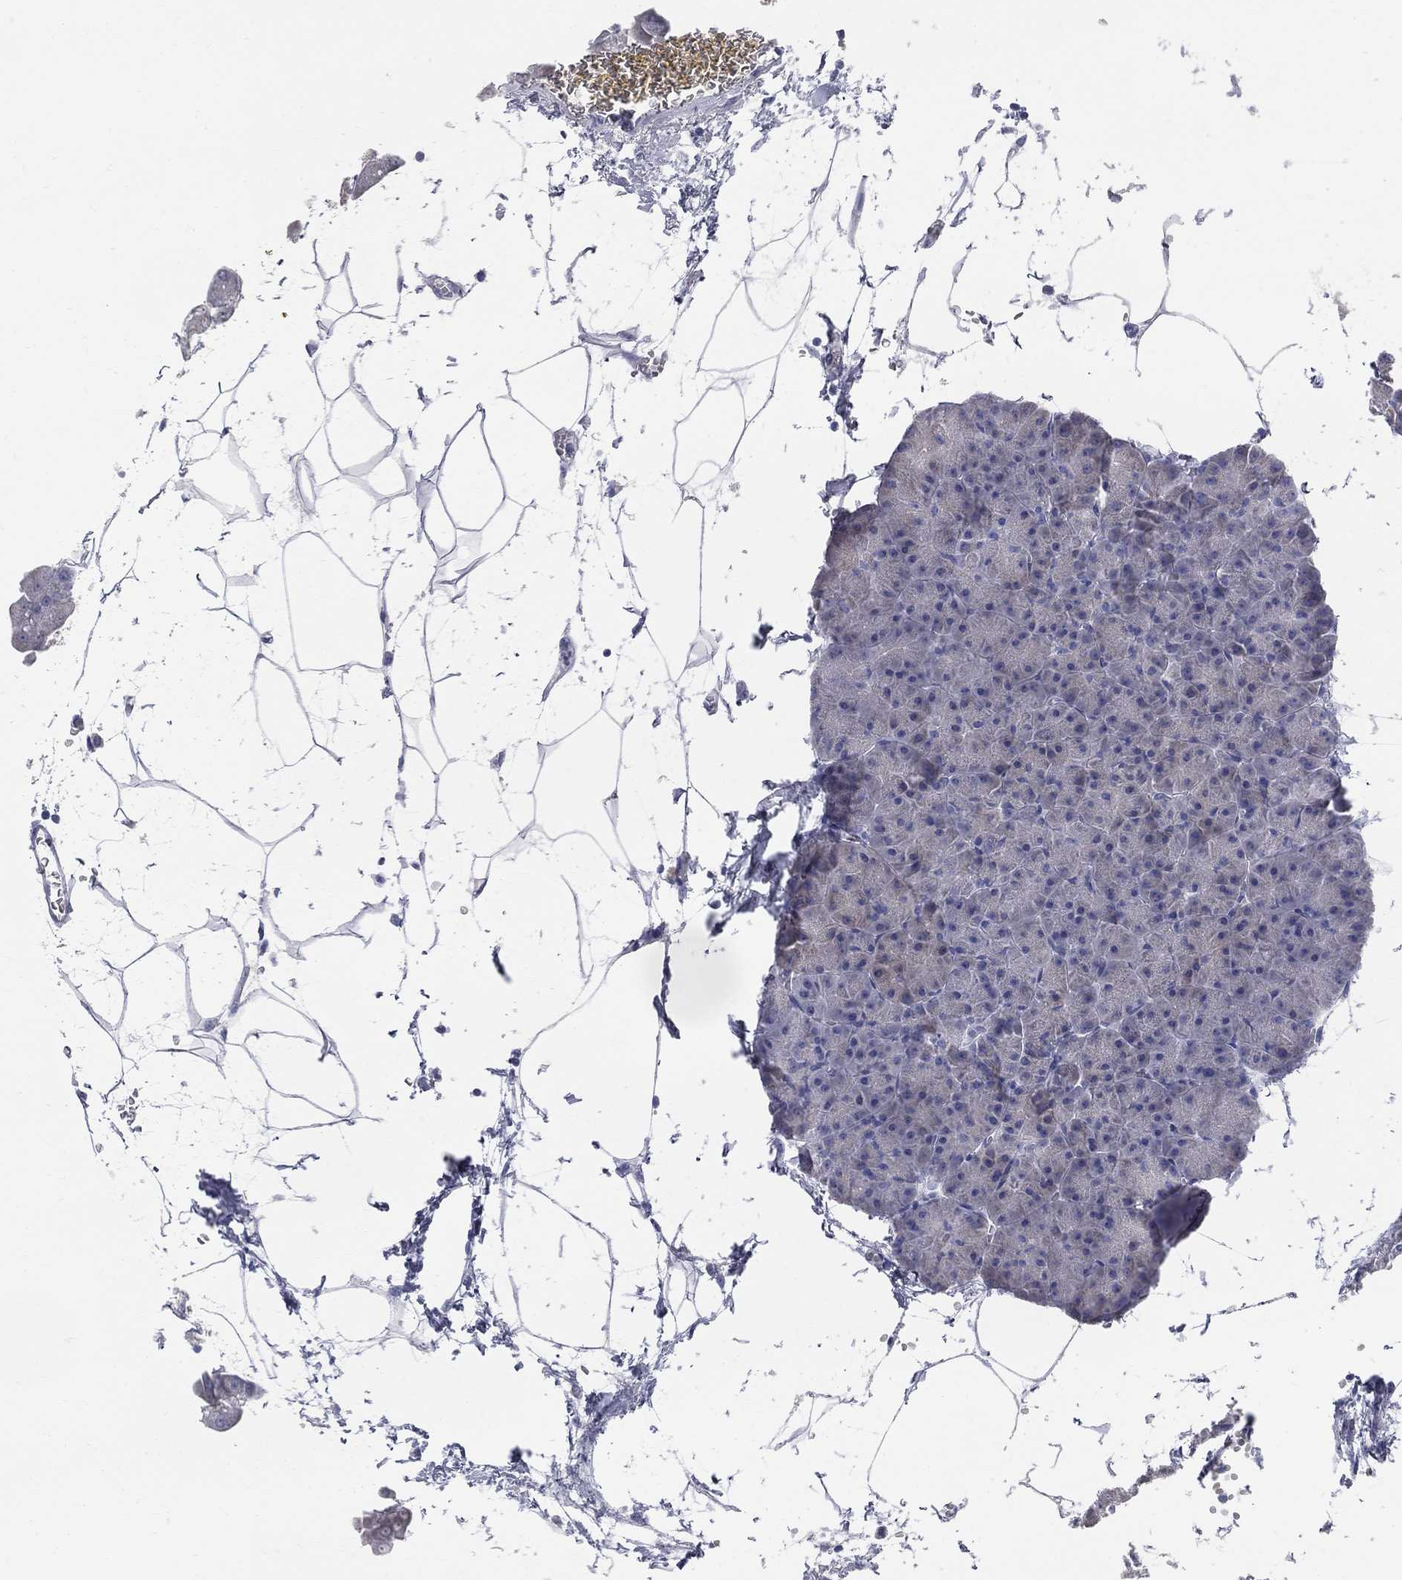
{"staining": {"intensity": "weak", "quantity": "<25%", "location": "cytoplasmic/membranous"}, "tissue": "pancreas", "cell_type": "Exocrine glandular cells", "image_type": "normal", "snomed": [{"axis": "morphology", "description": "Normal tissue, NOS"}, {"axis": "topography", "description": "Adipose tissue"}, {"axis": "topography", "description": "Pancreas"}, {"axis": "topography", "description": "Peripheral nerve tissue"}], "caption": "A high-resolution micrograph shows IHC staining of unremarkable pancreas, which demonstrates no significant staining in exocrine glandular cells. The staining is performed using DAB brown chromogen with nuclei counter-stained in using hematoxylin.", "gene": "AOX1", "patient": {"sex": "female", "age": 58}}